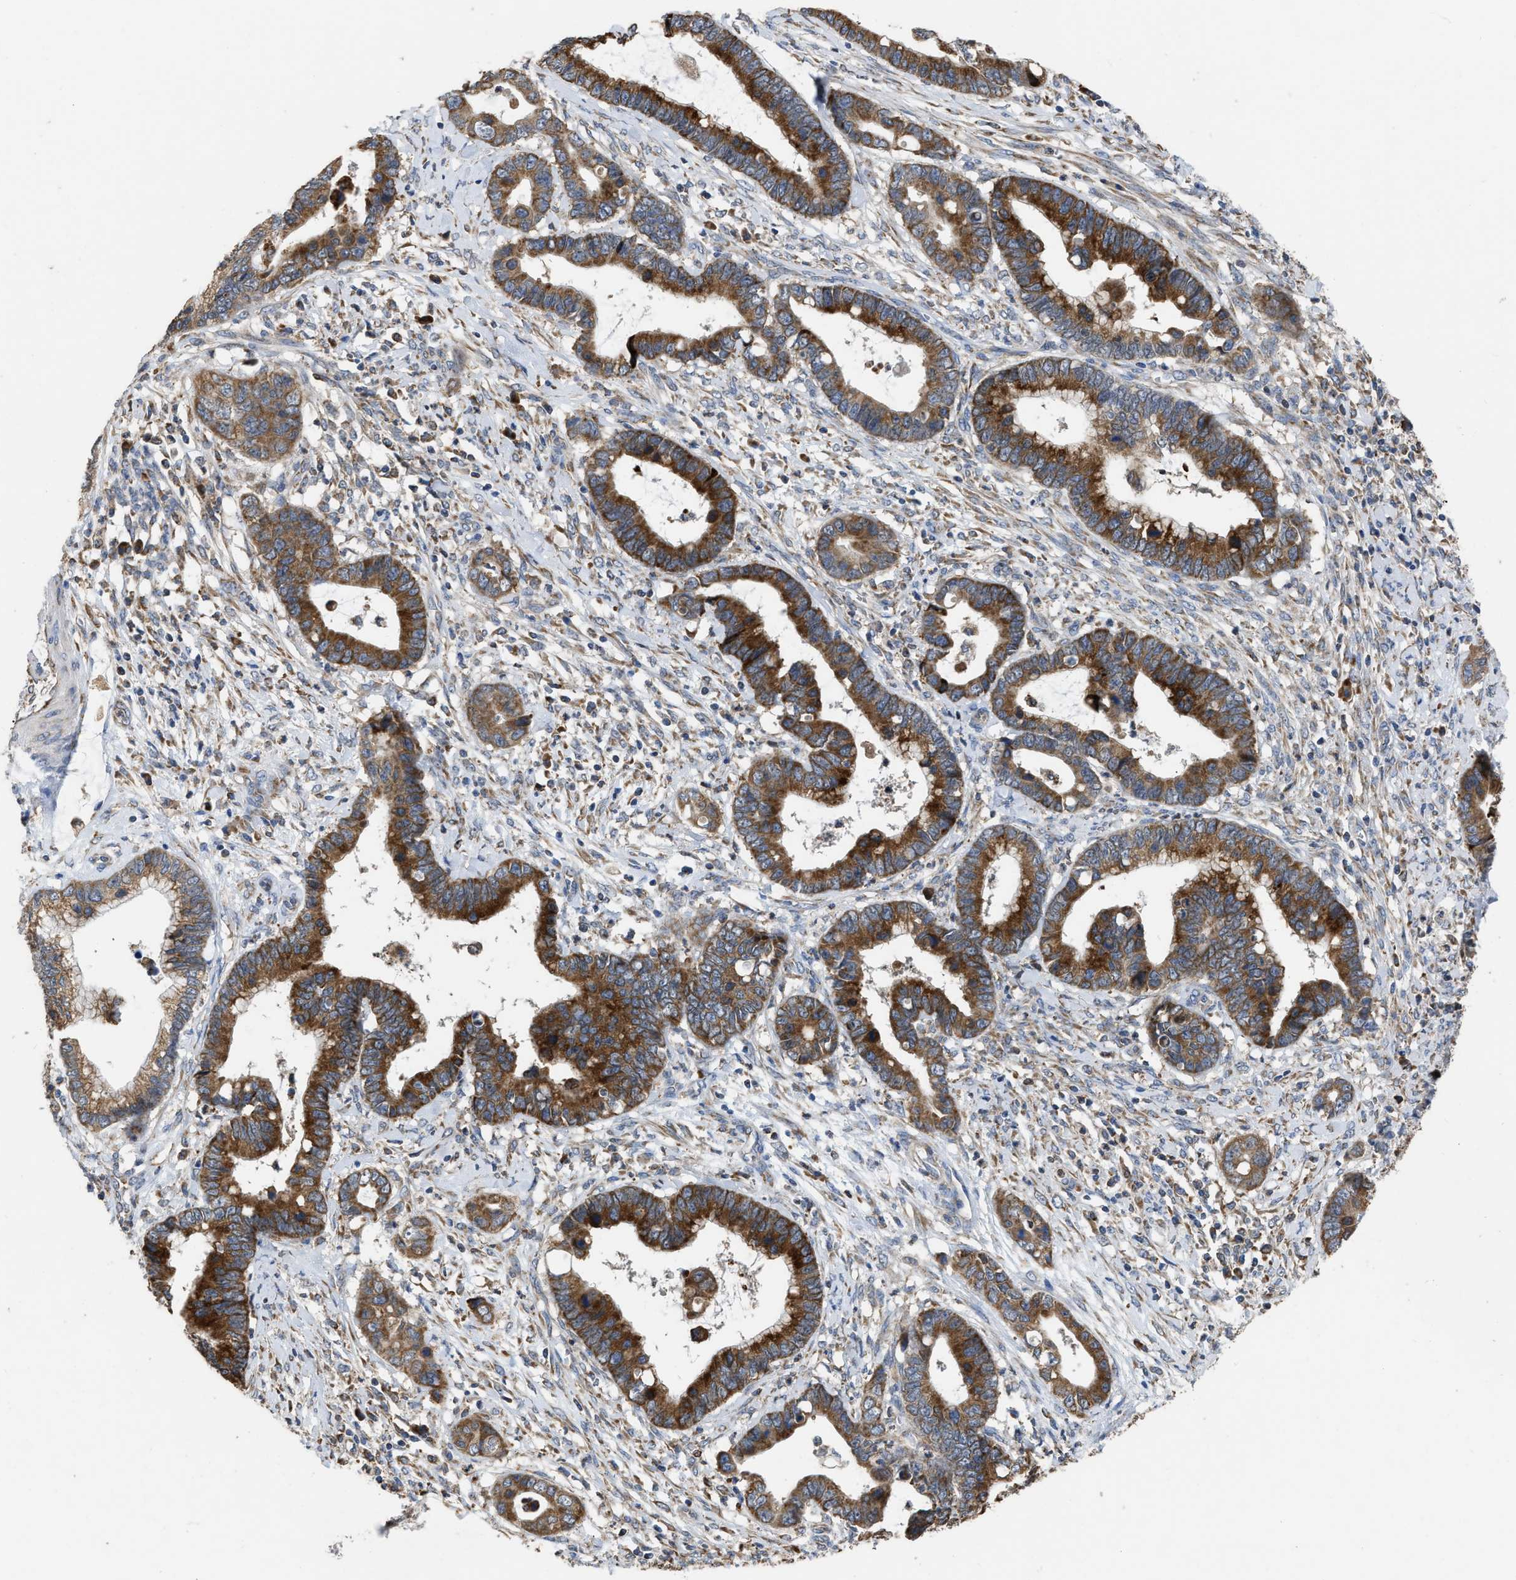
{"staining": {"intensity": "strong", "quantity": ">75%", "location": "cytoplasmic/membranous"}, "tissue": "cervical cancer", "cell_type": "Tumor cells", "image_type": "cancer", "snomed": [{"axis": "morphology", "description": "Adenocarcinoma, NOS"}, {"axis": "topography", "description": "Cervix"}], "caption": "Protein staining demonstrates strong cytoplasmic/membranous expression in about >75% of tumor cells in adenocarcinoma (cervical). The protein is stained brown, and the nuclei are stained in blue (DAB IHC with brightfield microscopy, high magnification).", "gene": "AK2", "patient": {"sex": "female", "age": 44}}